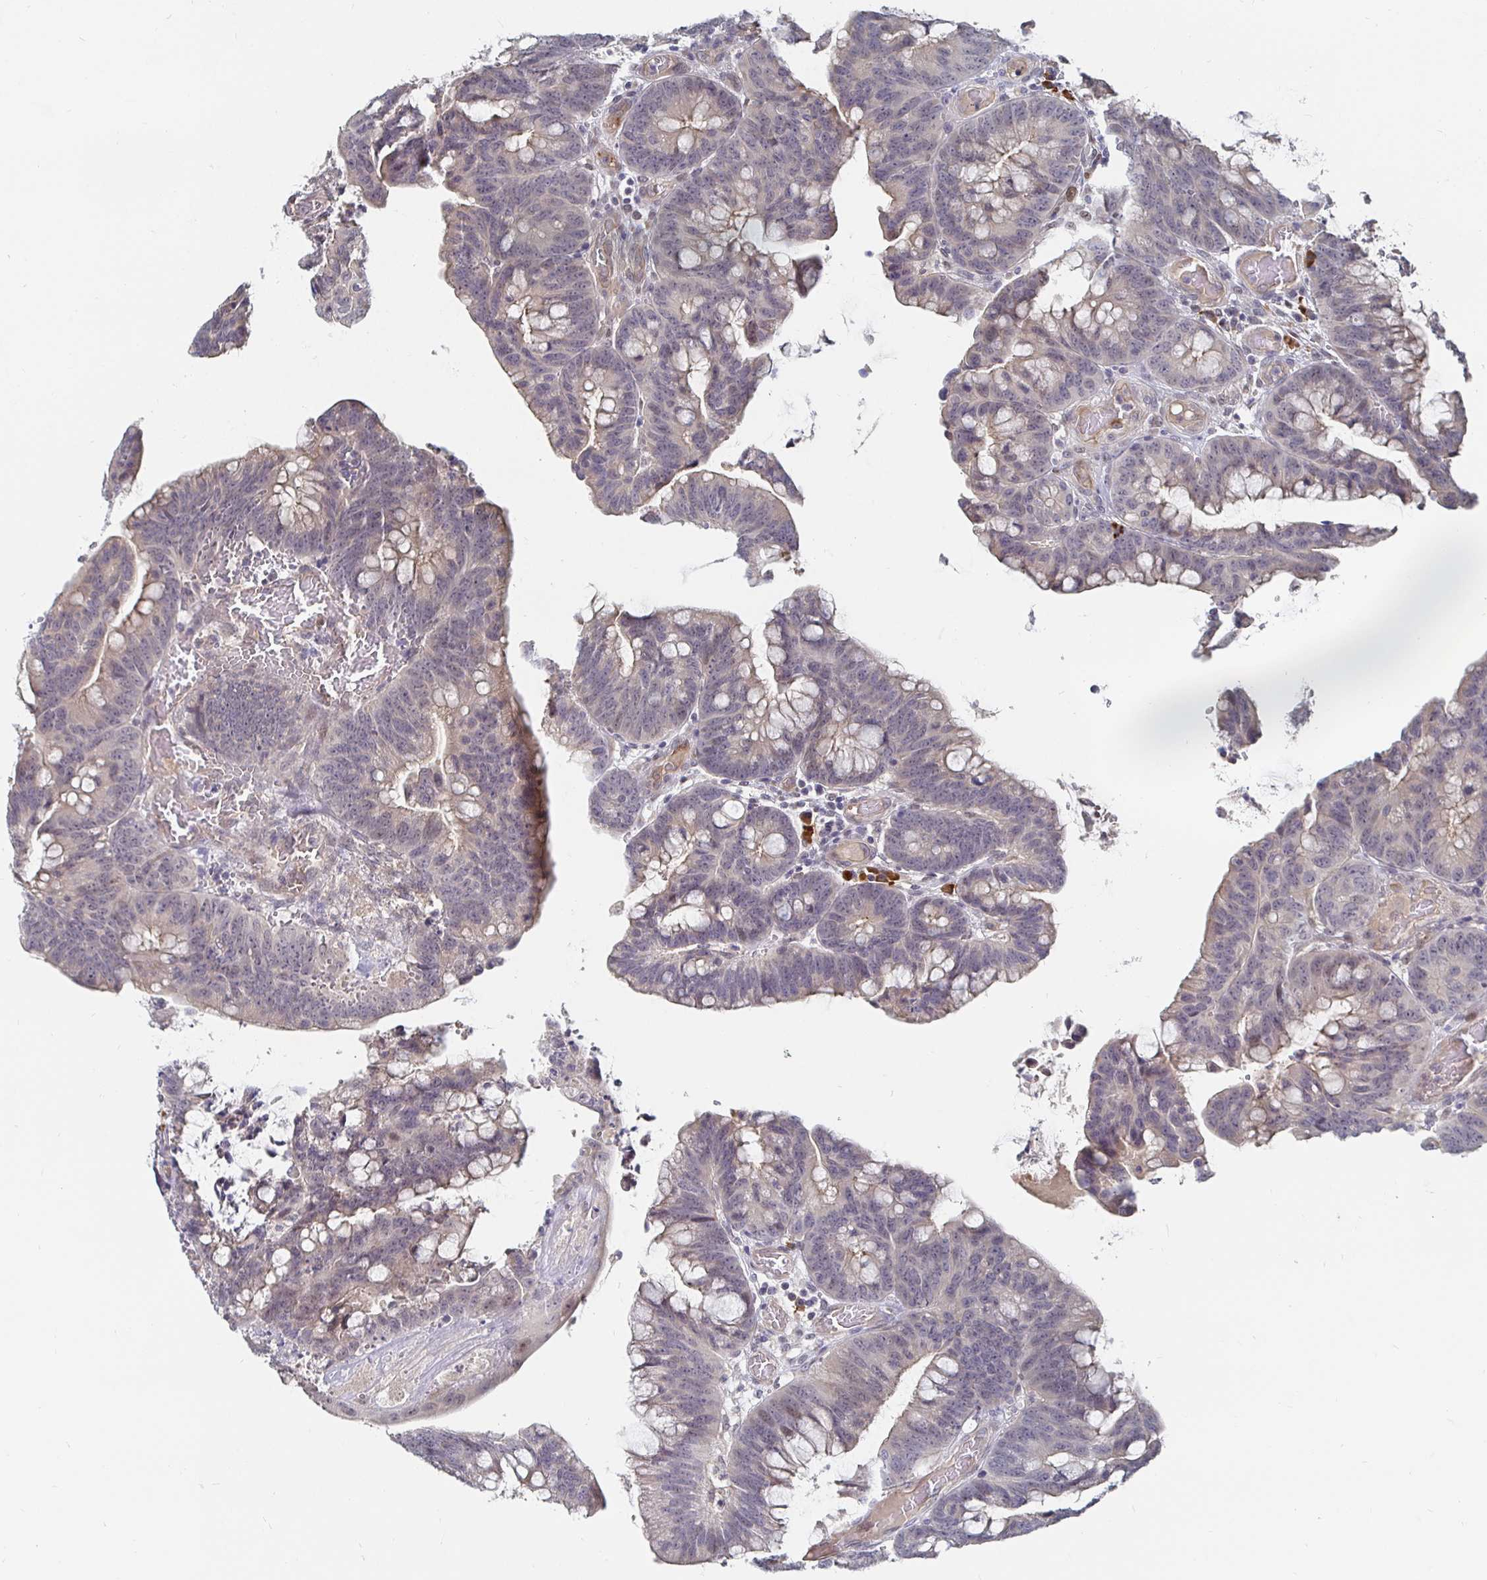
{"staining": {"intensity": "negative", "quantity": "none", "location": "none"}, "tissue": "colorectal cancer", "cell_type": "Tumor cells", "image_type": "cancer", "snomed": [{"axis": "morphology", "description": "Adenocarcinoma, NOS"}, {"axis": "topography", "description": "Colon"}], "caption": "IHC of human colorectal adenocarcinoma demonstrates no positivity in tumor cells. (DAB (3,3'-diaminobenzidine) immunohistochemistry visualized using brightfield microscopy, high magnification).", "gene": "MEIS1", "patient": {"sex": "male", "age": 62}}